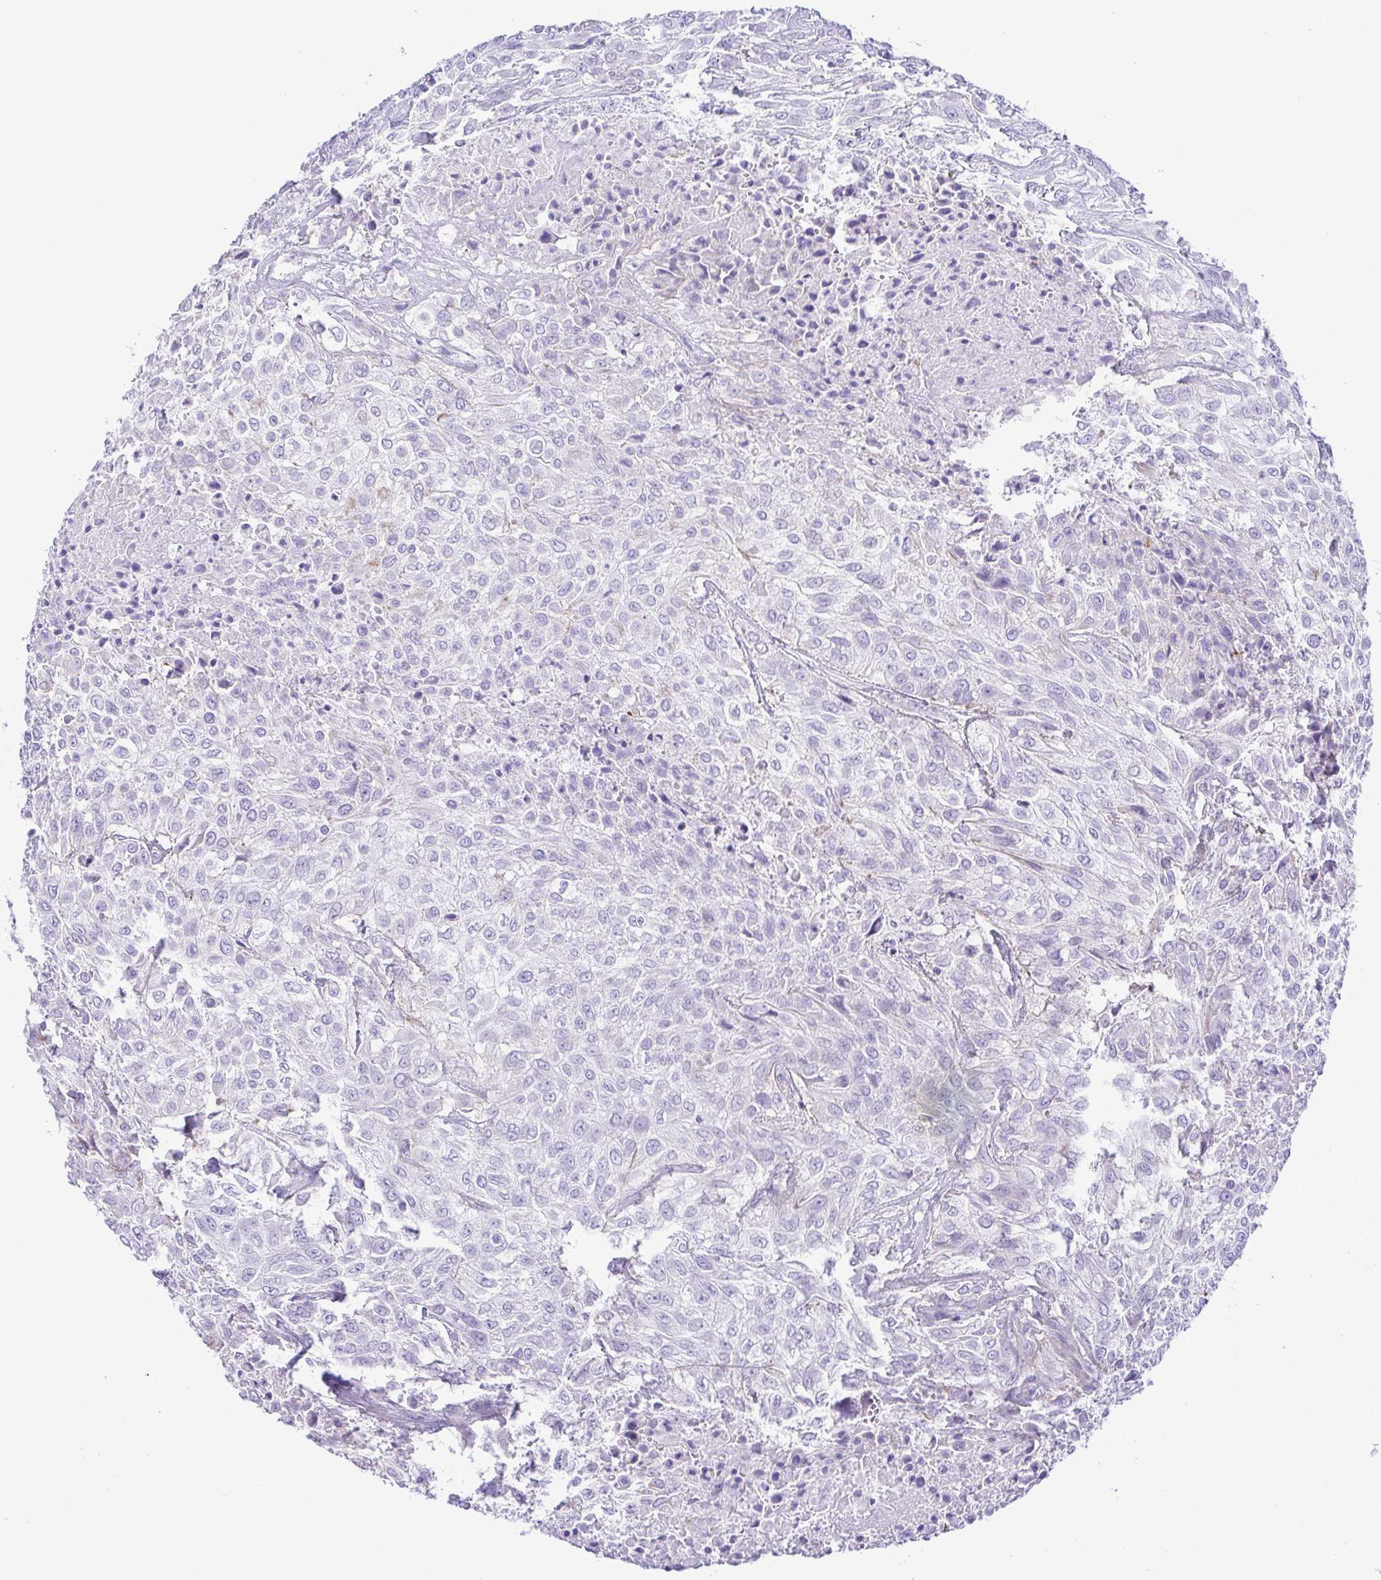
{"staining": {"intensity": "negative", "quantity": "none", "location": "none"}, "tissue": "urothelial cancer", "cell_type": "Tumor cells", "image_type": "cancer", "snomed": [{"axis": "morphology", "description": "Urothelial carcinoma, High grade"}, {"axis": "topography", "description": "Urinary bladder"}], "caption": "A photomicrograph of human urothelial carcinoma (high-grade) is negative for staining in tumor cells.", "gene": "GPR182", "patient": {"sex": "male", "age": 57}}